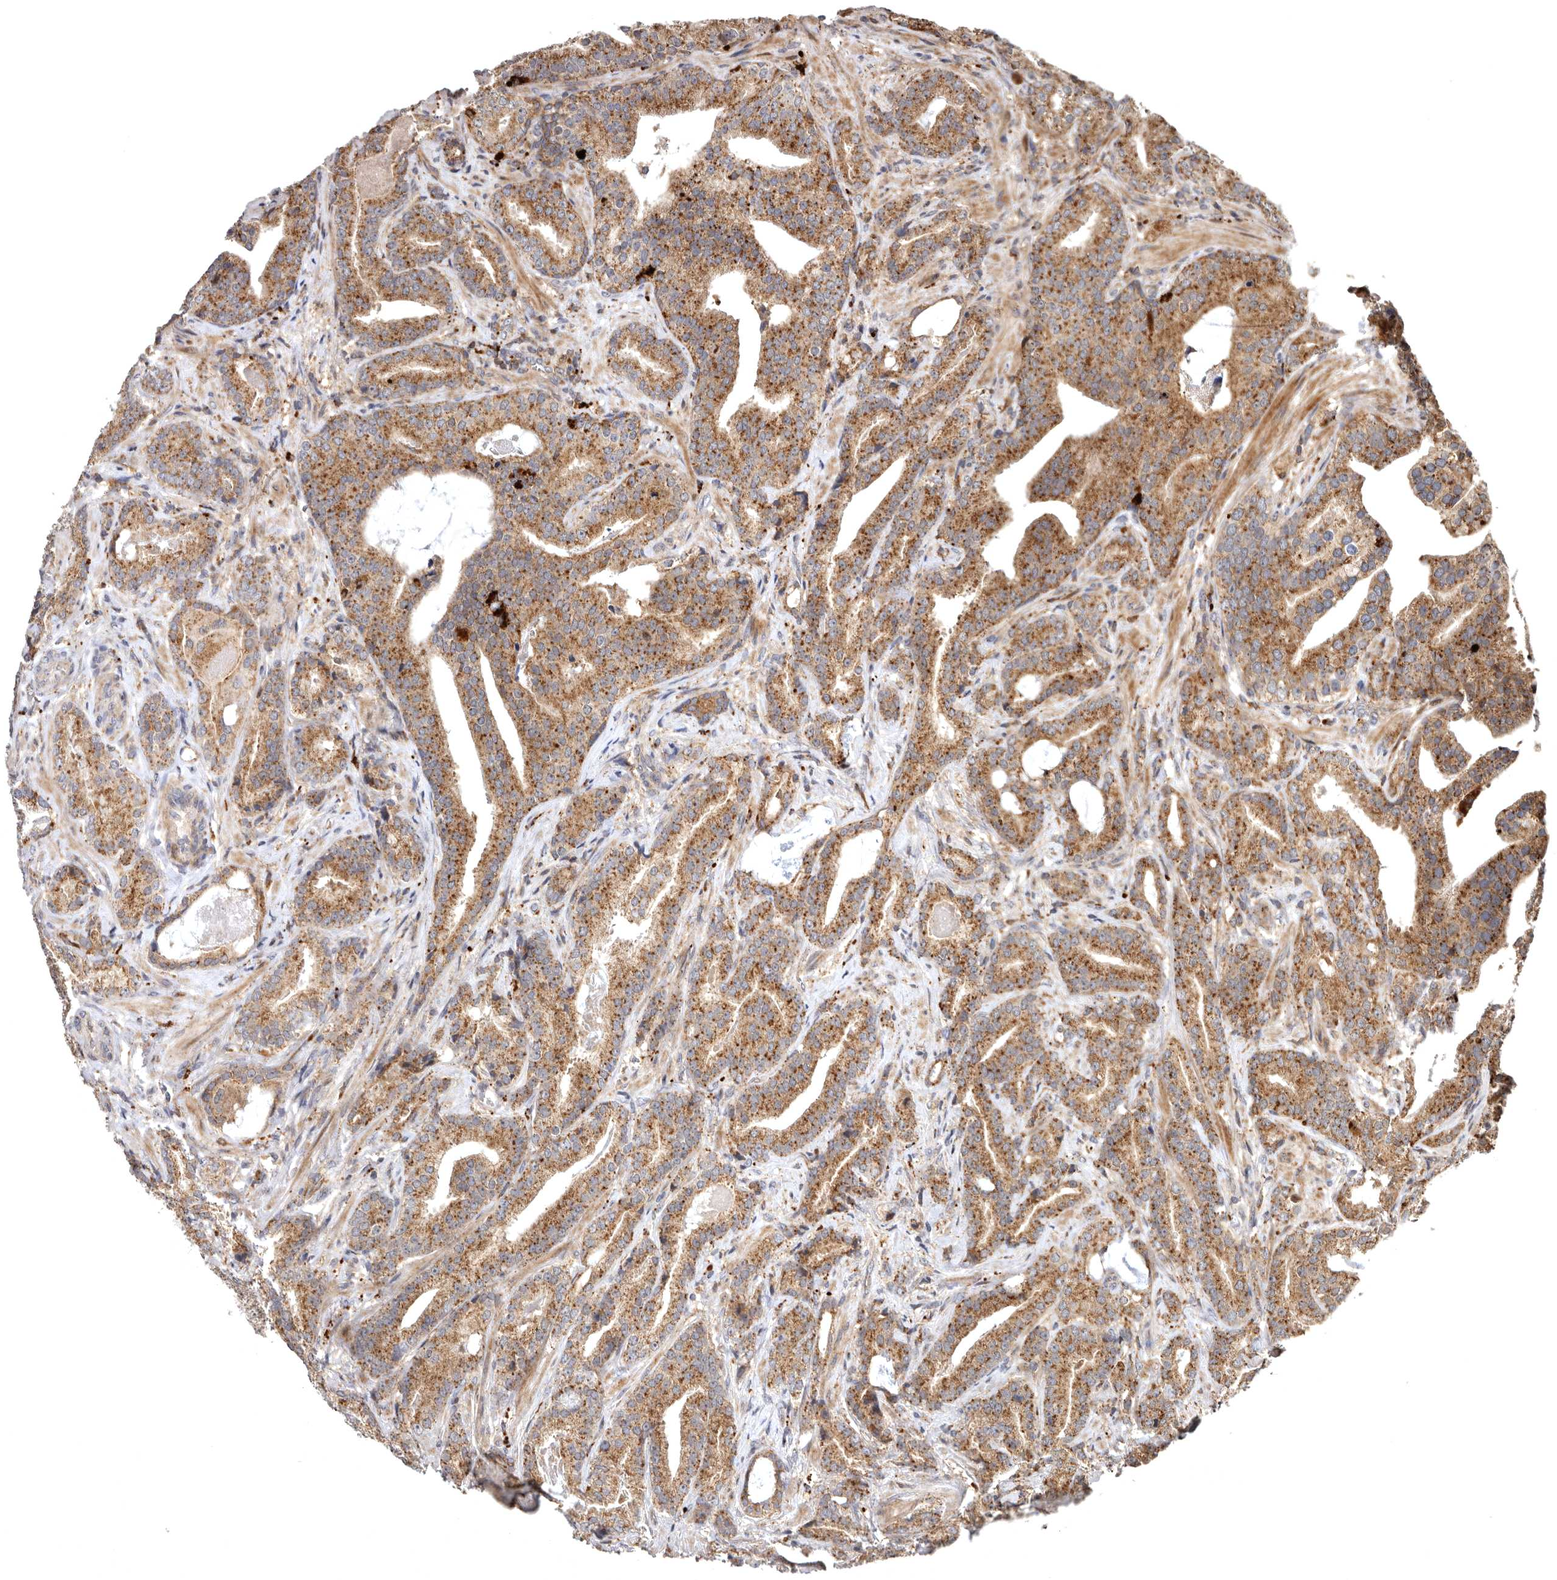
{"staining": {"intensity": "moderate", "quantity": ">75%", "location": "cytoplasmic/membranous"}, "tissue": "prostate cancer", "cell_type": "Tumor cells", "image_type": "cancer", "snomed": [{"axis": "morphology", "description": "Adenocarcinoma, Low grade"}, {"axis": "topography", "description": "Prostate"}], "caption": "Moderate cytoplasmic/membranous staining is seen in about >75% of tumor cells in prostate cancer (adenocarcinoma (low-grade)).", "gene": "FGFR4", "patient": {"sex": "male", "age": 67}}